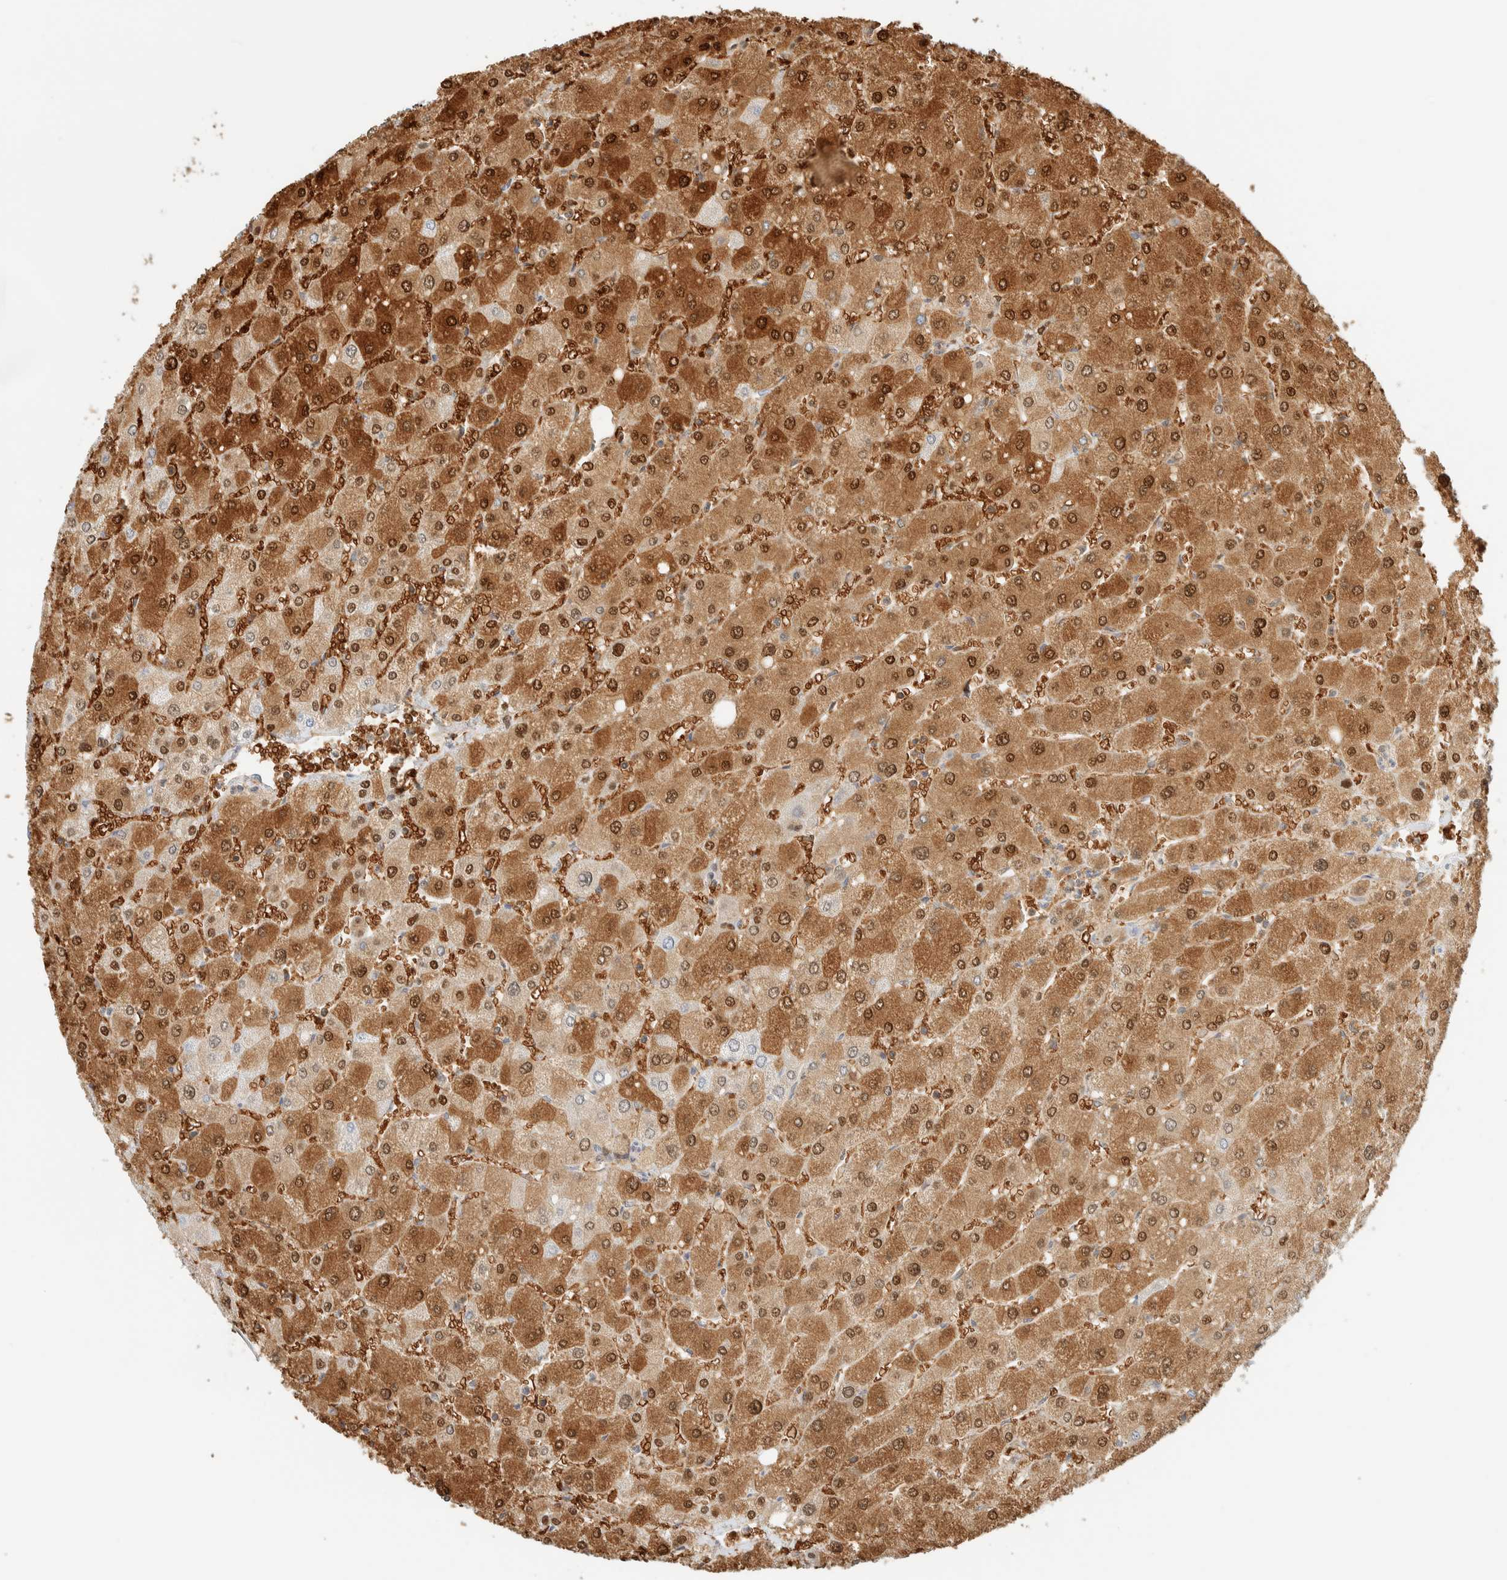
{"staining": {"intensity": "moderate", "quantity": ">75%", "location": "cytoplasmic/membranous"}, "tissue": "liver", "cell_type": "Cholangiocytes", "image_type": "normal", "snomed": [{"axis": "morphology", "description": "Normal tissue, NOS"}, {"axis": "topography", "description": "Liver"}], "caption": "Moderate cytoplasmic/membranous protein positivity is appreciated in about >75% of cholangiocytes in liver. (Stains: DAB in brown, nuclei in blue, Microscopy: brightfield microscopy at high magnification).", "gene": "ZBTB37", "patient": {"sex": "male", "age": 55}}